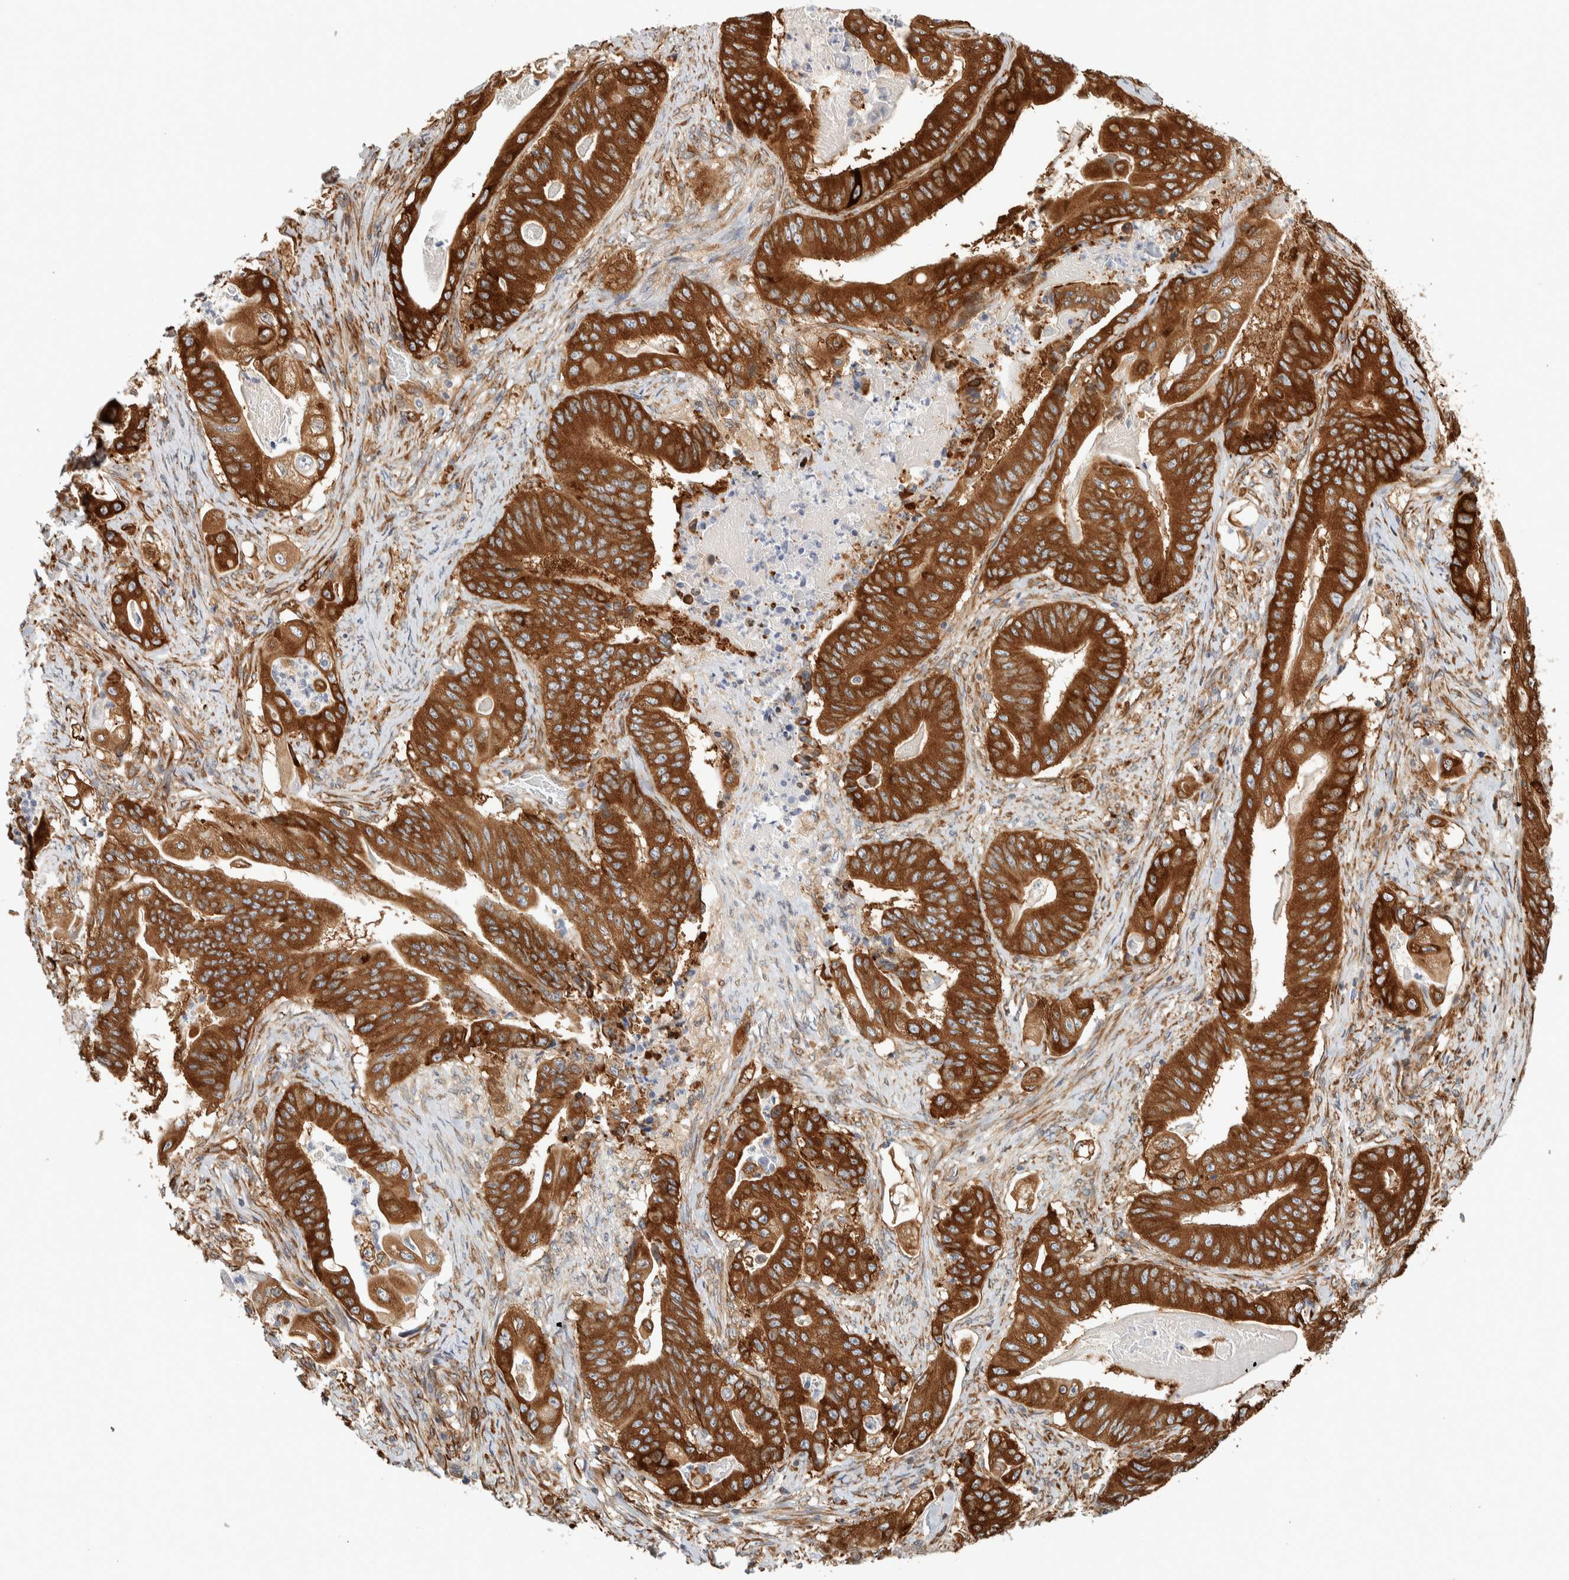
{"staining": {"intensity": "strong", "quantity": ">75%", "location": "cytoplasmic/membranous"}, "tissue": "stomach cancer", "cell_type": "Tumor cells", "image_type": "cancer", "snomed": [{"axis": "morphology", "description": "Adenocarcinoma, NOS"}, {"axis": "topography", "description": "Stomach"}], "caption": "IHC staining of stomach adenocarcinoma, which exhibits high levels of strong cytoplasmic/membranous staining in approximately >75% of tumor cells indicating strong cytoplasmic/membranous protein expression. The staining was performed using DAB (brown) for protein detection and nuclei were counterstained in hematoxylin (blue).", "gene": "LLGL2", "patient": {"sex": "female", "age": 73}}